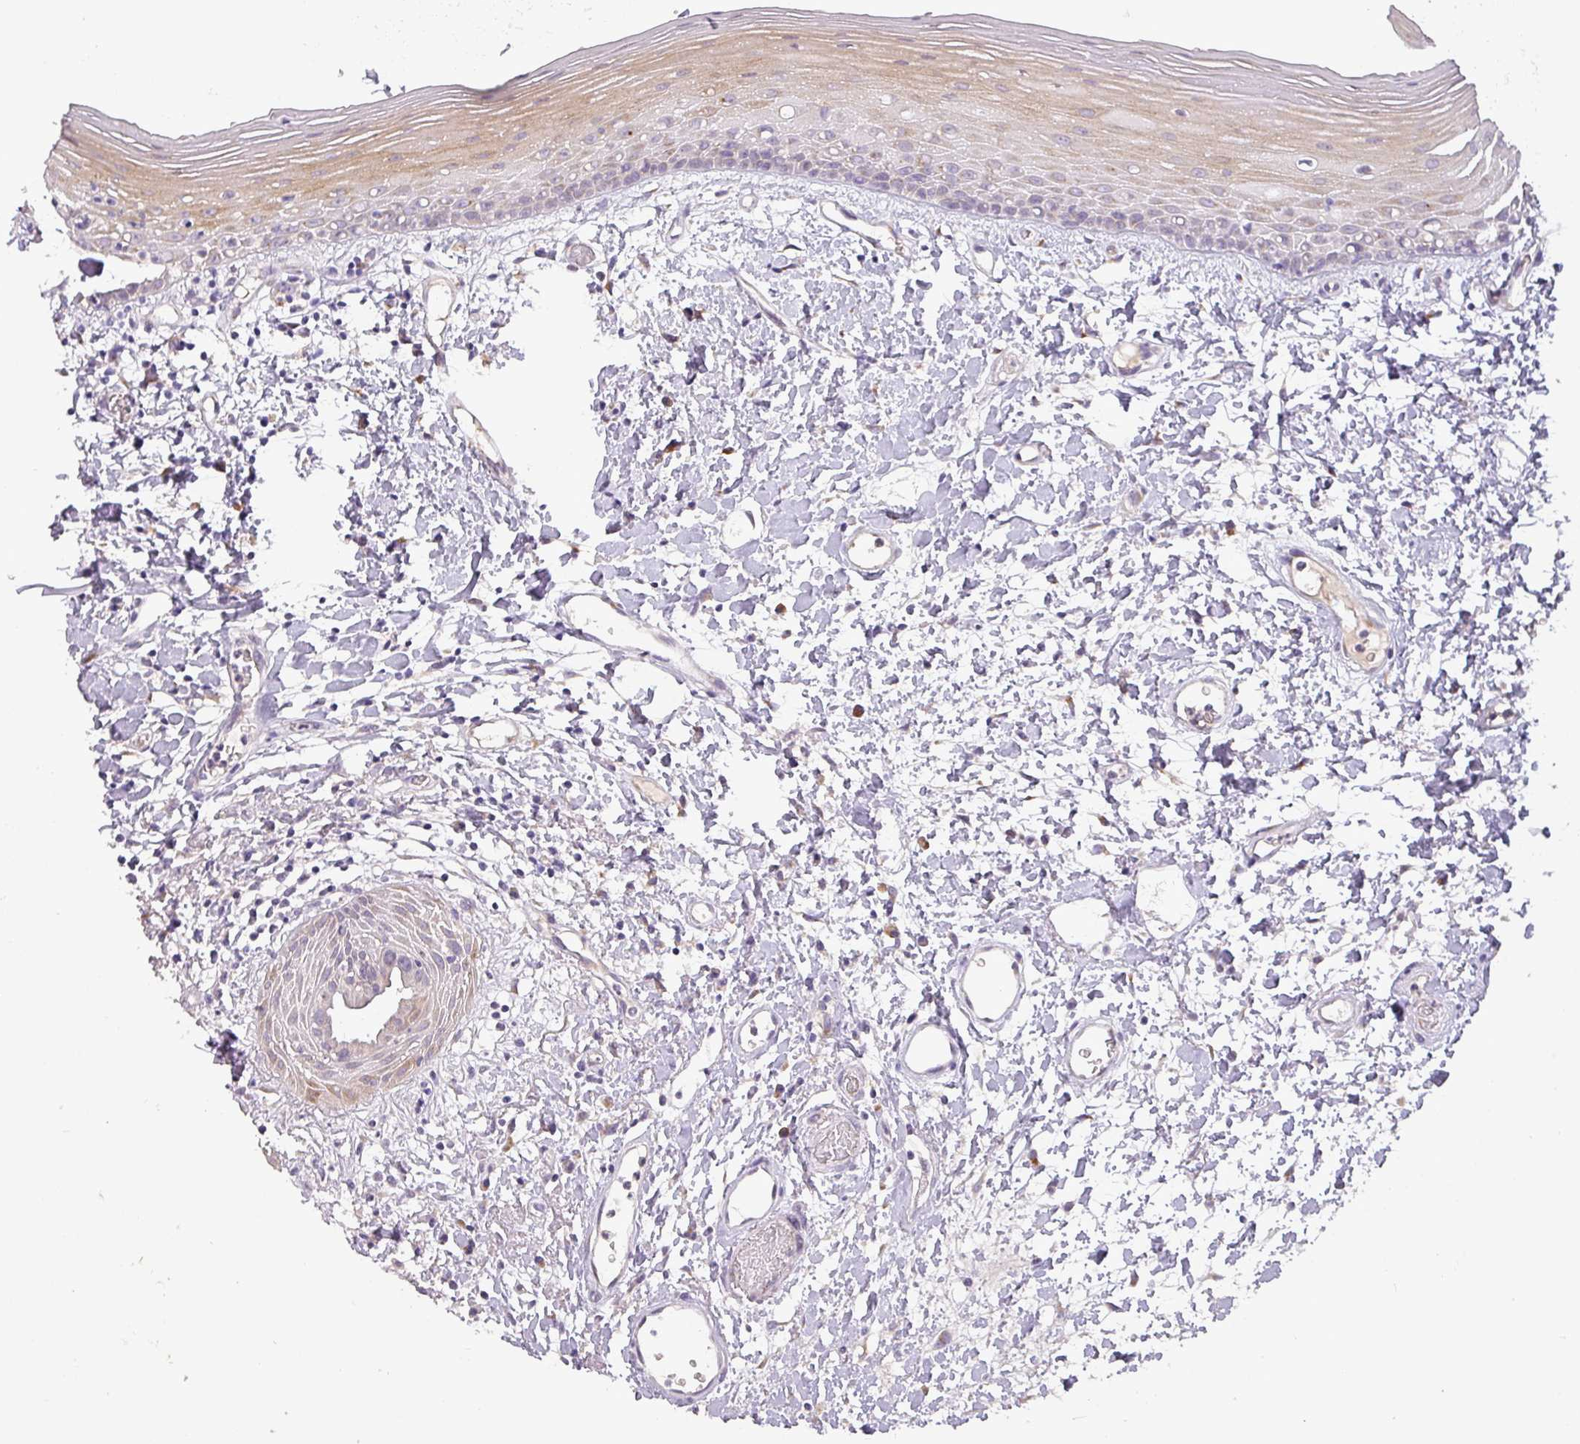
{"staining": {"intensity": "weak", "quantity": "25%-75%", "location": "cytoplasmic/membranous"}, "tissue": "oral mucosa", "cell_type": "Squamous epithelial cells", "image_type": "normal", "snomed": [{"axis": "morphology", "description": "Normal tissue, NOS"}, {"axis": "topography", "description": "Oral tissue"}], "caption": "This is a photomicrograph of immunohistochemistry staining of normal oral mucosa, which shows weak expression in the cytoplasmic/membranous of squamous epithelial cells.", "gene": "DRD5", "patient": {"sex": "female", "age": 76}}